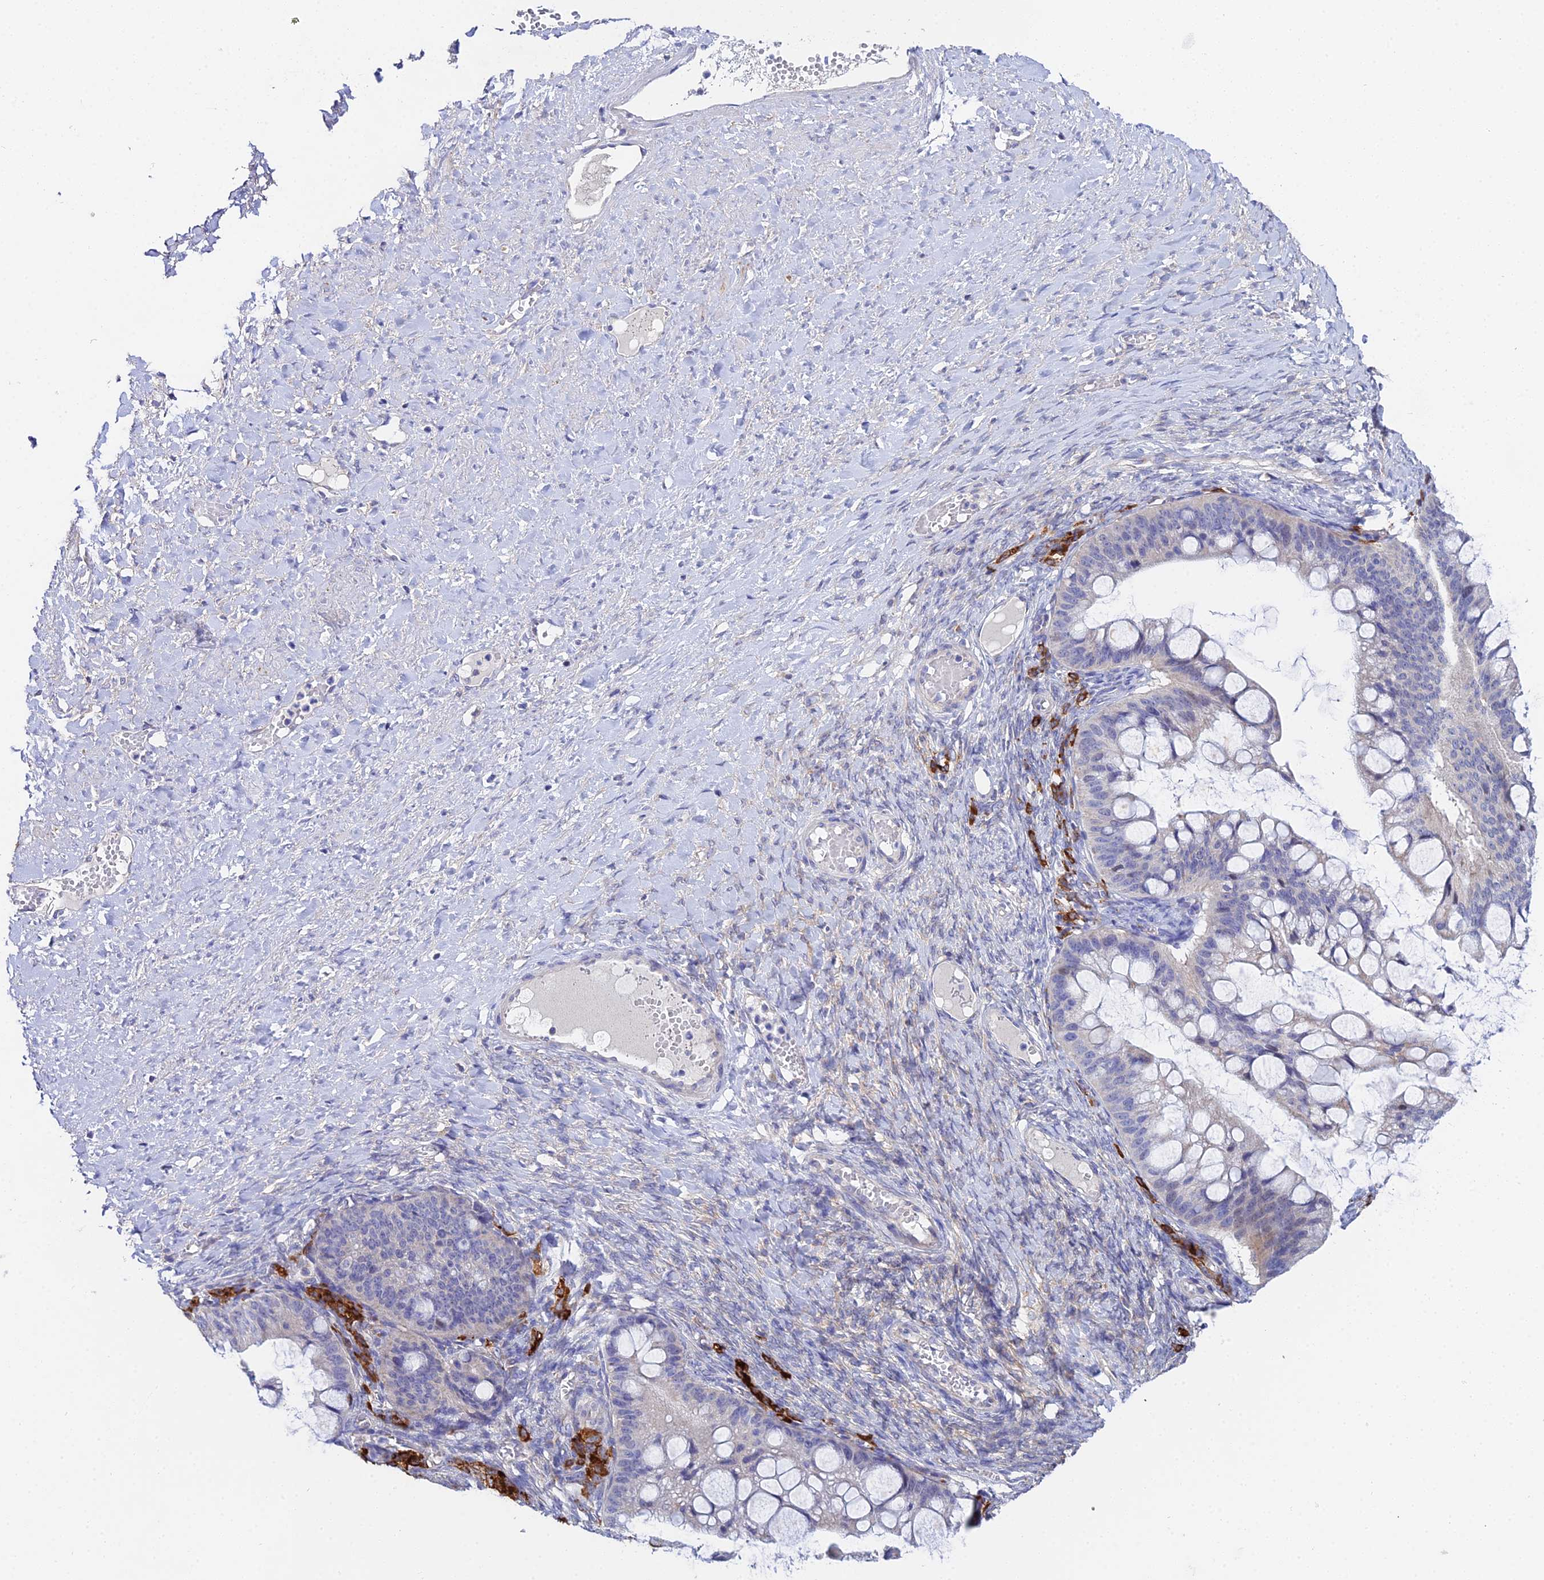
{"staining": {"intensity": "negative", "quantity": "none", "location": "none"}, "tissue": "ovarian cancer", "cell_type": "Tumor cells", "image_type": "cancer", "snomed": [{"axis": "morphology", "description": "Cystadenocarcinoma, mucinous, NOS"}, {"axis": "topography", "description": "Ovary"}], "caption": "Ovarian cancer (mucinous cystadenocarcinoma) was stained to show a protein in brown. There is no significant expression in tumor cells.", "gene": "PPP2R2C", "patient": {"sex": "female", "age": 73}}